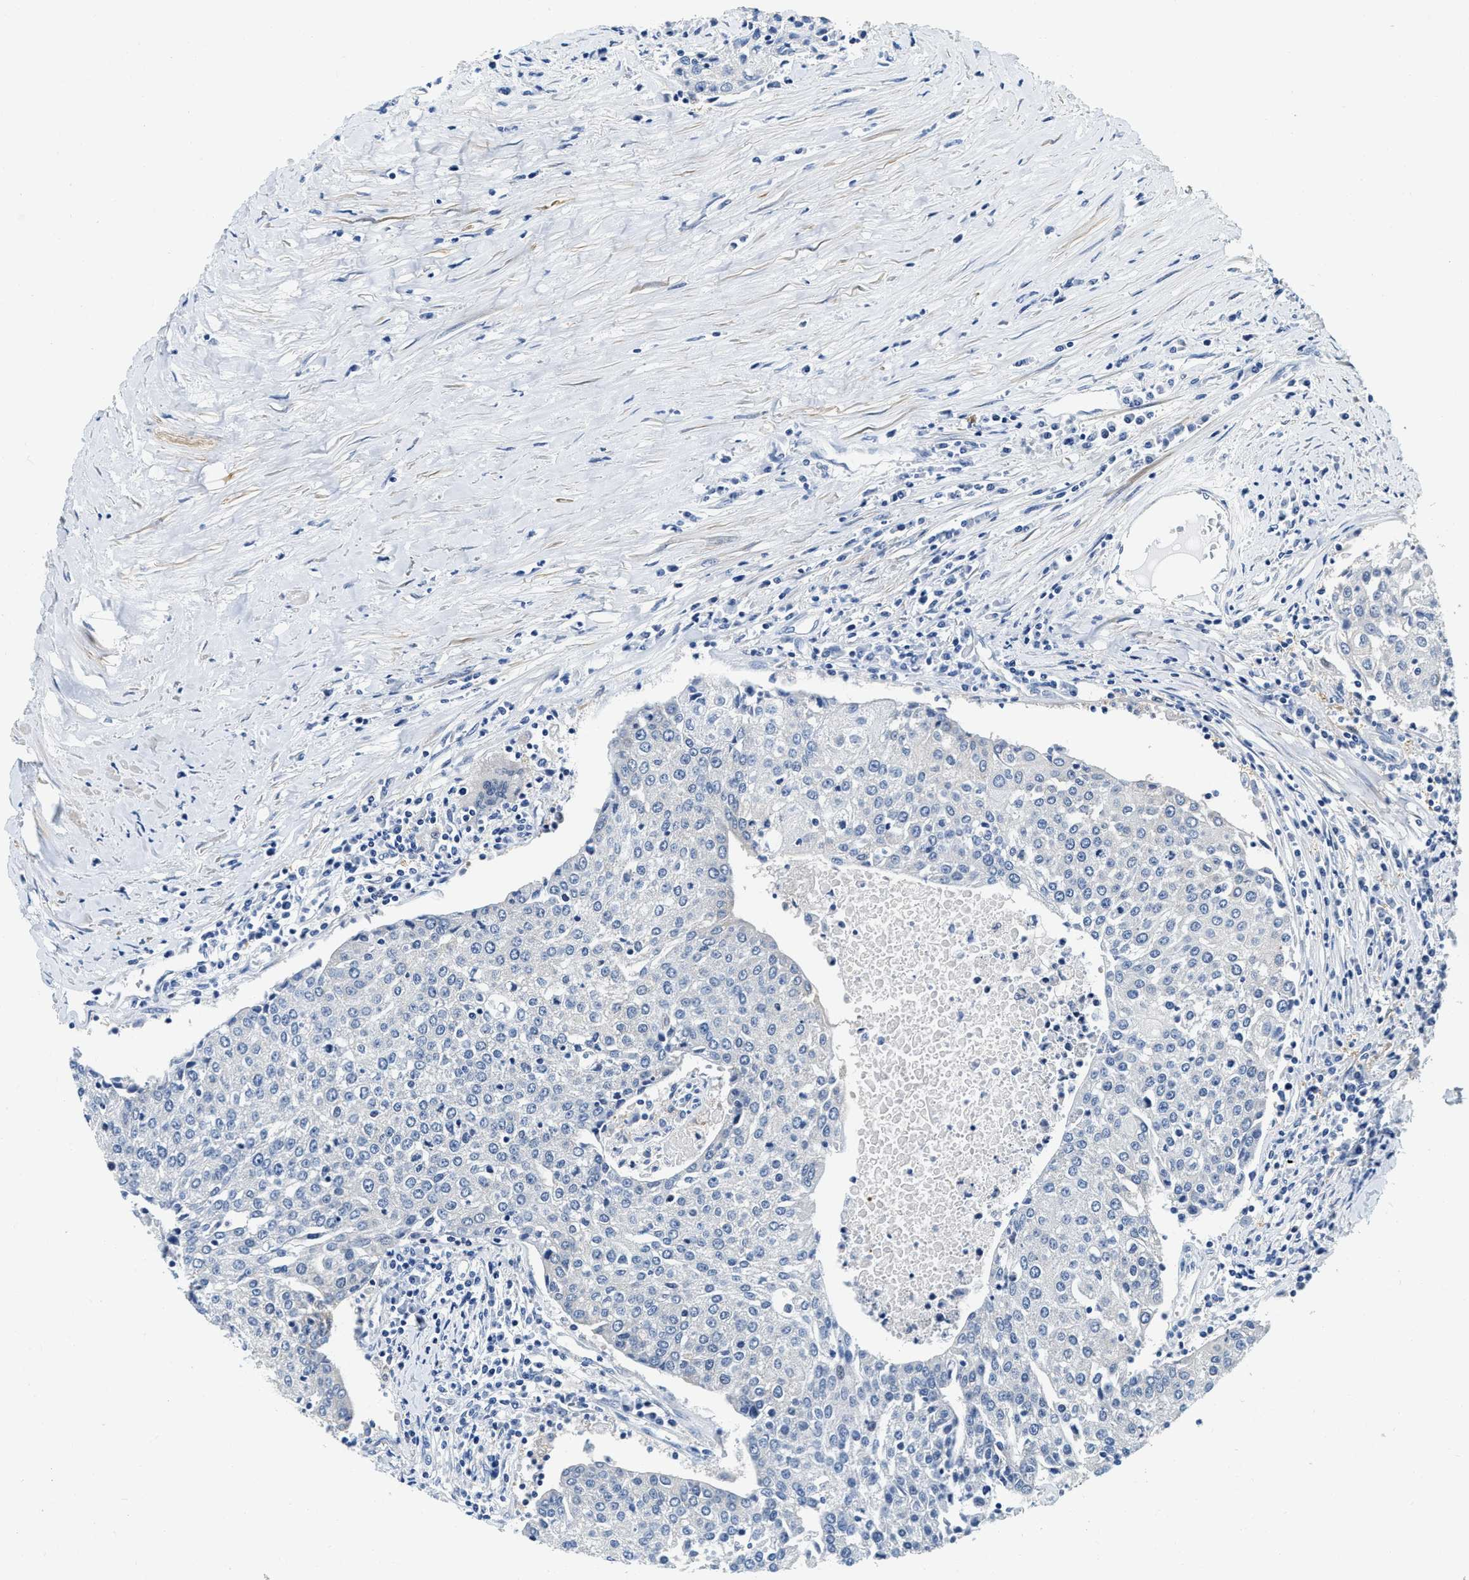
{"staining": {"intensity": "negative", "quantity": "none", "location": "none"}, "tissue": "urothelial cancer", "cell_type": "Tumor cells", "image_type": "cancer", "snomed": [{"axis": "morphology", "description": "Urothelial carcinoma, High grade"}, {"axis": "topography", "description": "Urinary bladder"}], "caption": "This is an immunohistochemistry photomicrograph of human urothelial cancer. There is no staining in tumor cells.", "gene": "EIF2AK2", "patient": {"sex": "female", "age": 85}}